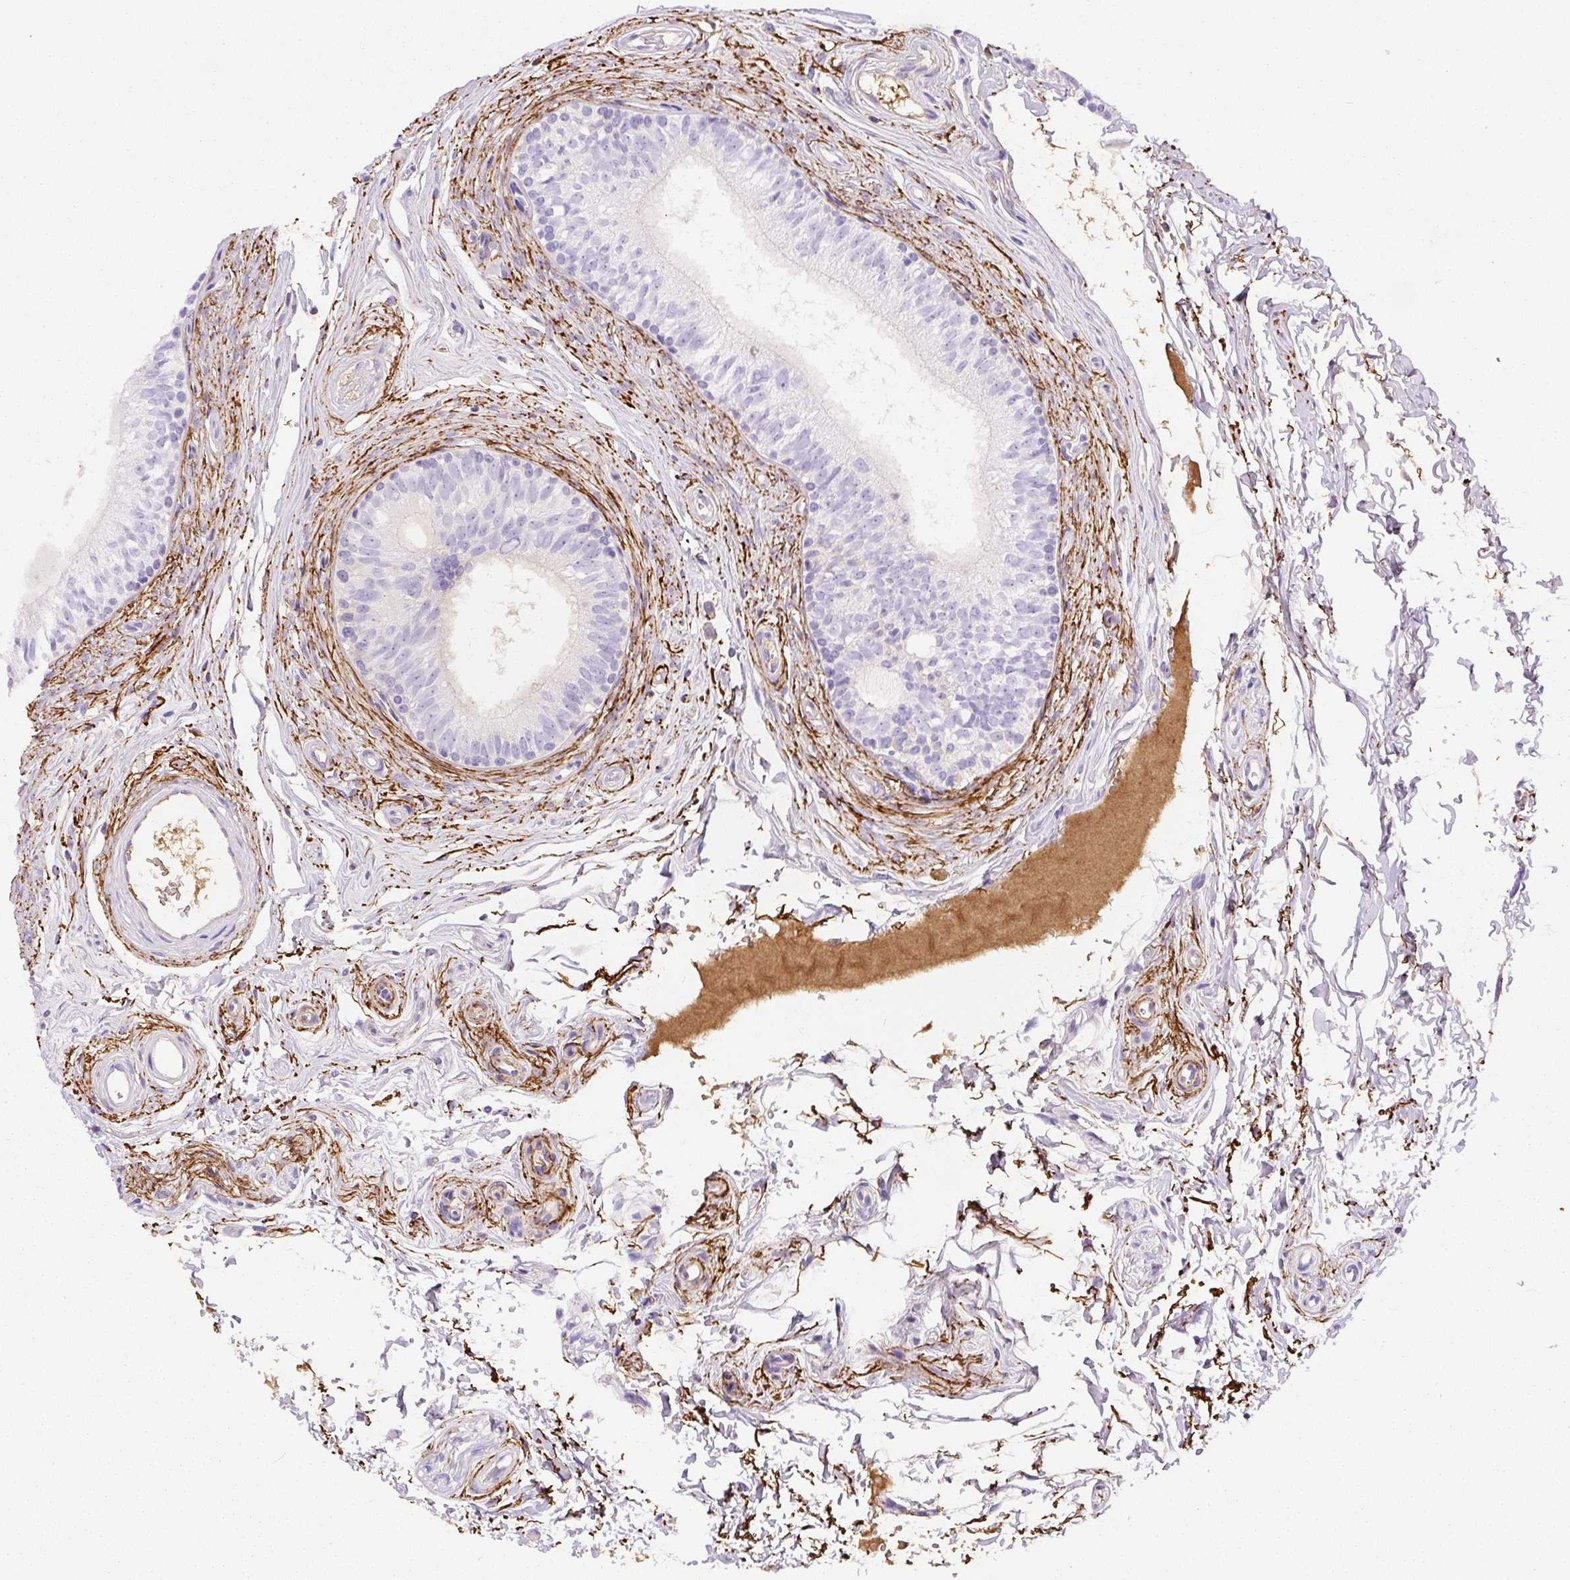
{"staining": {"intensity": "negative", "quantity": "none", "location": "none"}, "tissue": "epididymis", "cell_type": "Glandular cells", "image_type": "normal", "snomed": [{"axis": "morphology", "description": "Normal tissue, NOS"}, {"axis": "topography", "description": "Epididymis"}], "caption": "Protein analysis of unremarkable epididymis shows no significant staining in glandular cells. (DAB IHC with hematoxylin counter stain).", "gene": "APCS", "patient": {"sex": "male", "age": 45}}